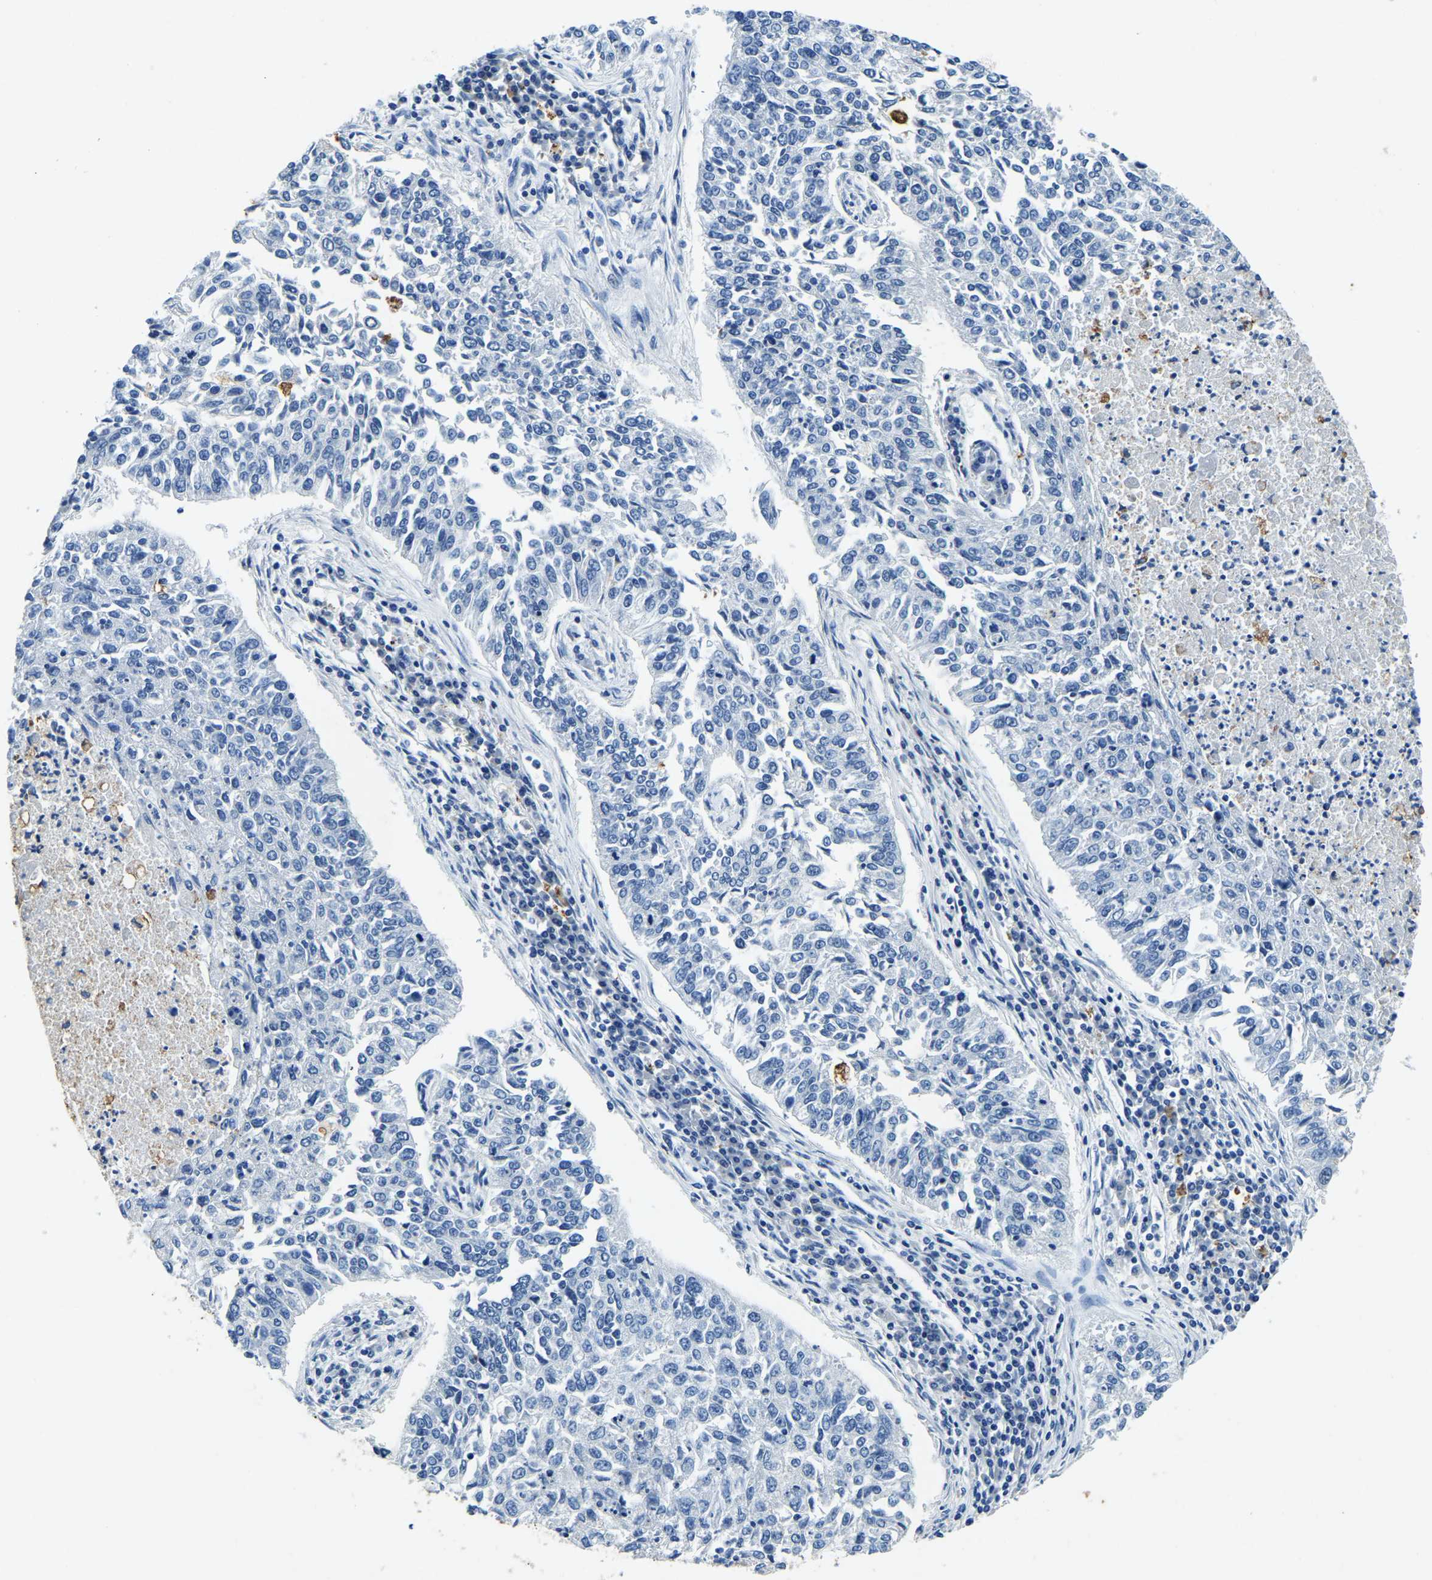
{"staining": {"intensity": "negative", "quantity": "none", "location": "none"}, "tissue": "lung cancer", "cell_type": "Tumor cells", "image_type": "cancer", "snomed": [{"axis": "morphology", "description": "Normal tissue, NOS"}, {"axis": "morphology", "description": "Squamous cell carcinoma, NOS"}, {"axis": "topography", "description": "Cartilage tissue"}, {"axis": "topography", "description": "Bronchus"}, {"axis": "topography", "description": "Lung"}], "caption": "Immunohistochemistry micrograph of lung cancer (squamous cell carcinoma) stained for a protein (brown), which reveals no positivity in tumor cells.", "gene": "UBN2", "patient": {"sex": "female", "age": 49}}